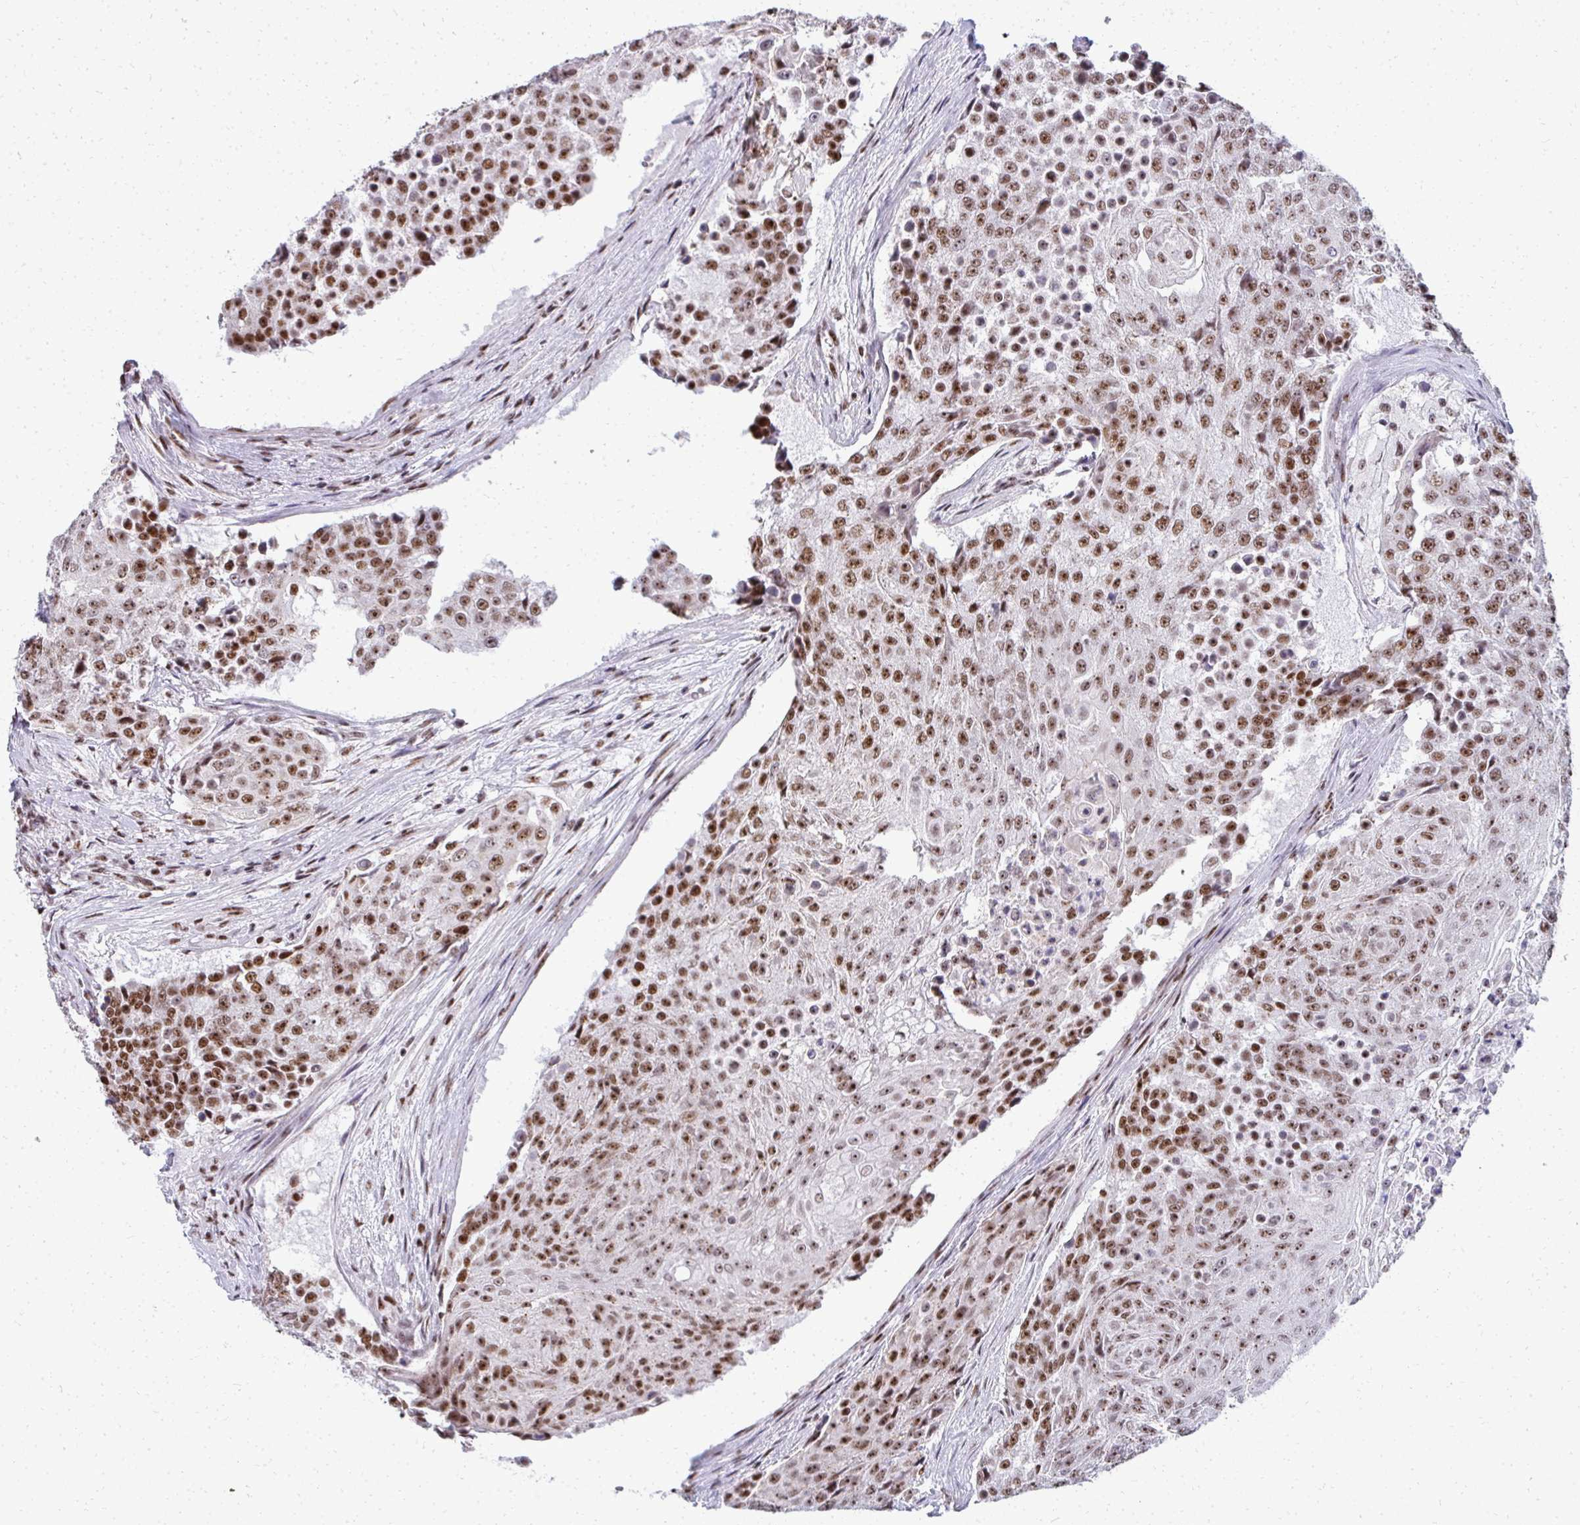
{"staining": {"intensity": "moderate", "quantity": ">75%", "location": "nuclear"}, "tissue": "urothelial cancer", "cell_type": "Tumor cells", "image_type": "cancer", "snomed": [{"axis": "morphology", "description": "Urothelial carcinoma, High grade"}, {"axis": "topography", "description": "Urinary bladder"}], "caption": "A brown stain highlights moderate nuclear positivity of a protein in human high-grade urothelial carcinoma tumor cells.", "gene": "SIRT7", "patient": {"sex": "female", "age": 63}}